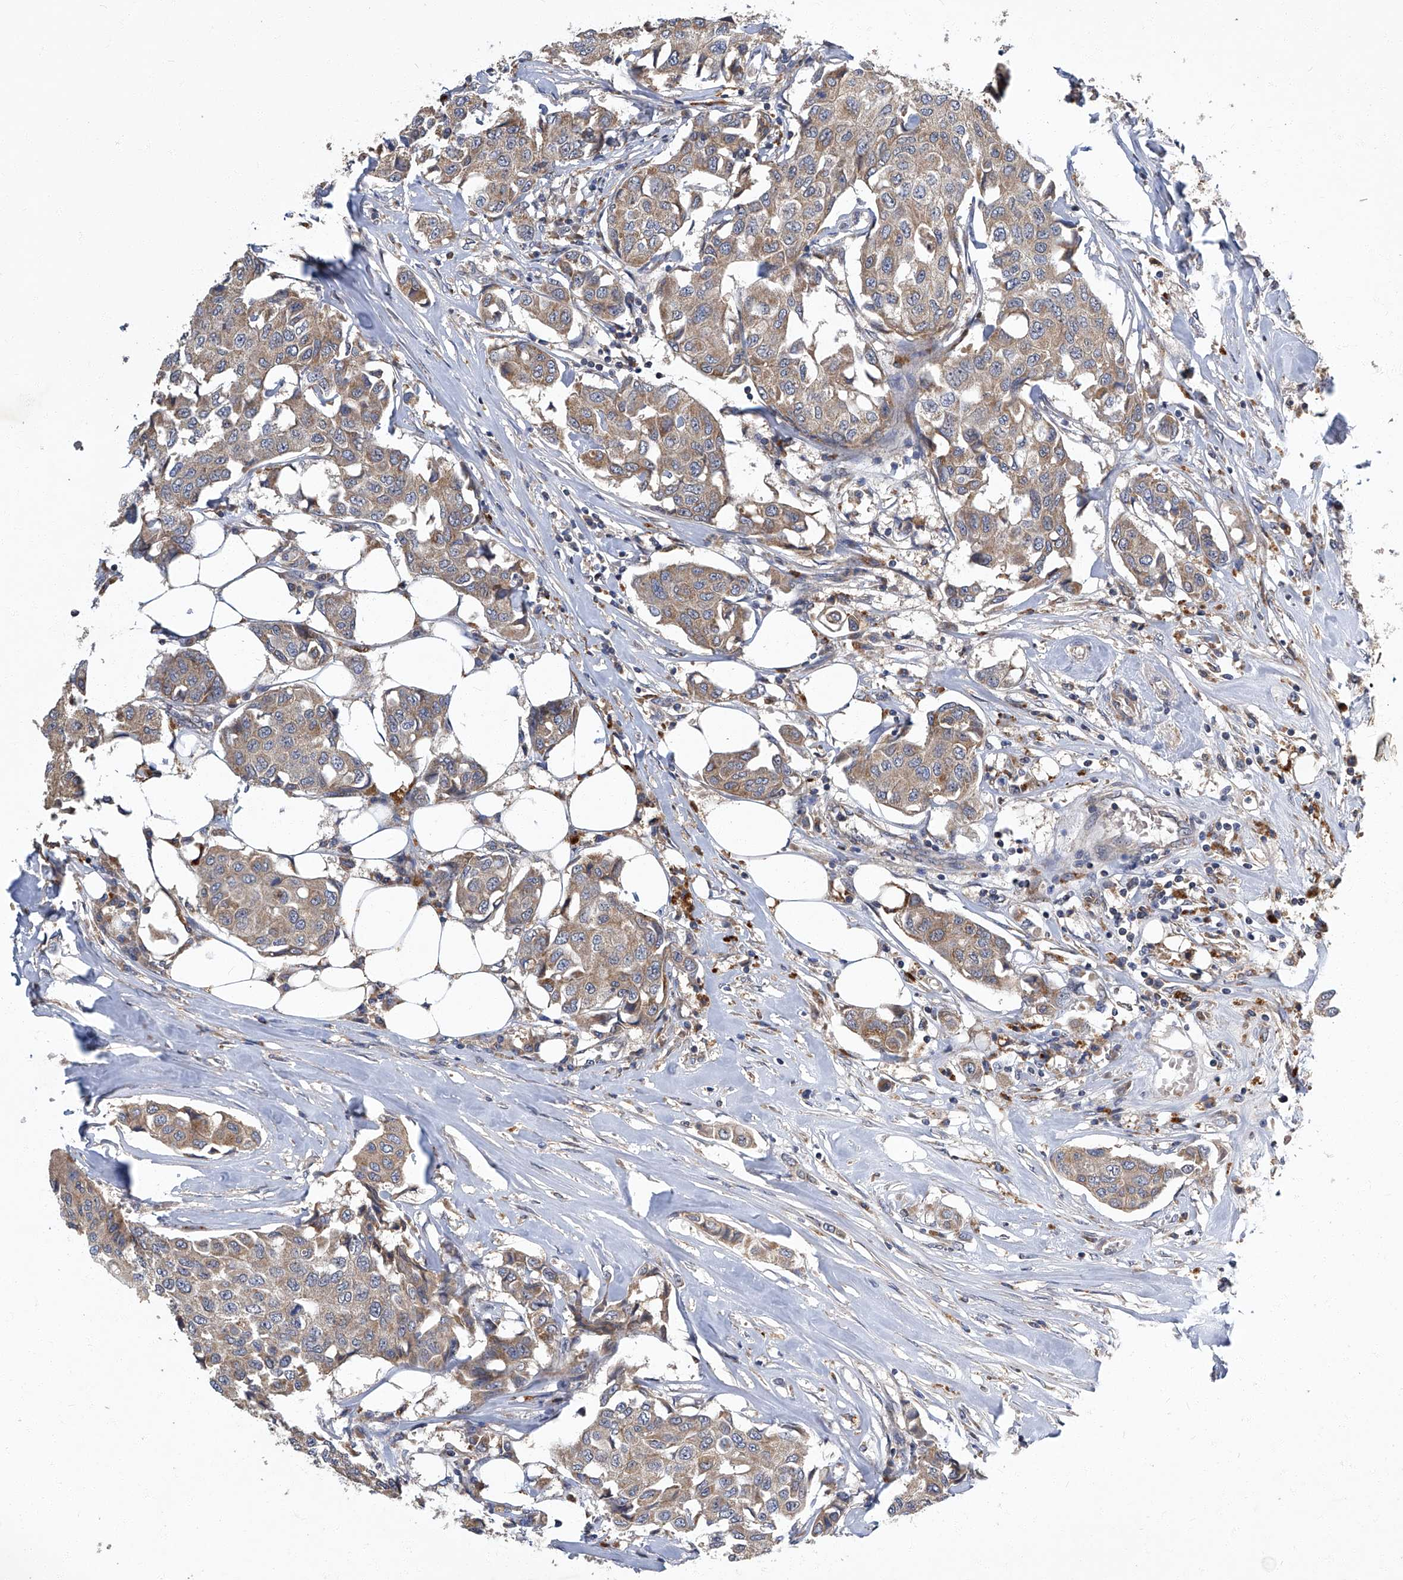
{"staining": {"intensity": "weak", "quantity": ">75%", "location": "cytoplasmic/membranous"}, "tissue": "breast cancer", "cell_type": "Tumor cells", "image_type": "cancer", "snomed": [{"axis": "morphology", "description": "Duct carcinoma"}, {"axis": "topography", "description": "Breast"}], "caption": "A low amount of weak cytoplasmic/membranous positivity is appreciated in approximately >75% of tumor cells in breast intraductal carcinoma tissue.", "gene": "TNFRSF13B", "patient": {"sex": "female", "age": 80}}